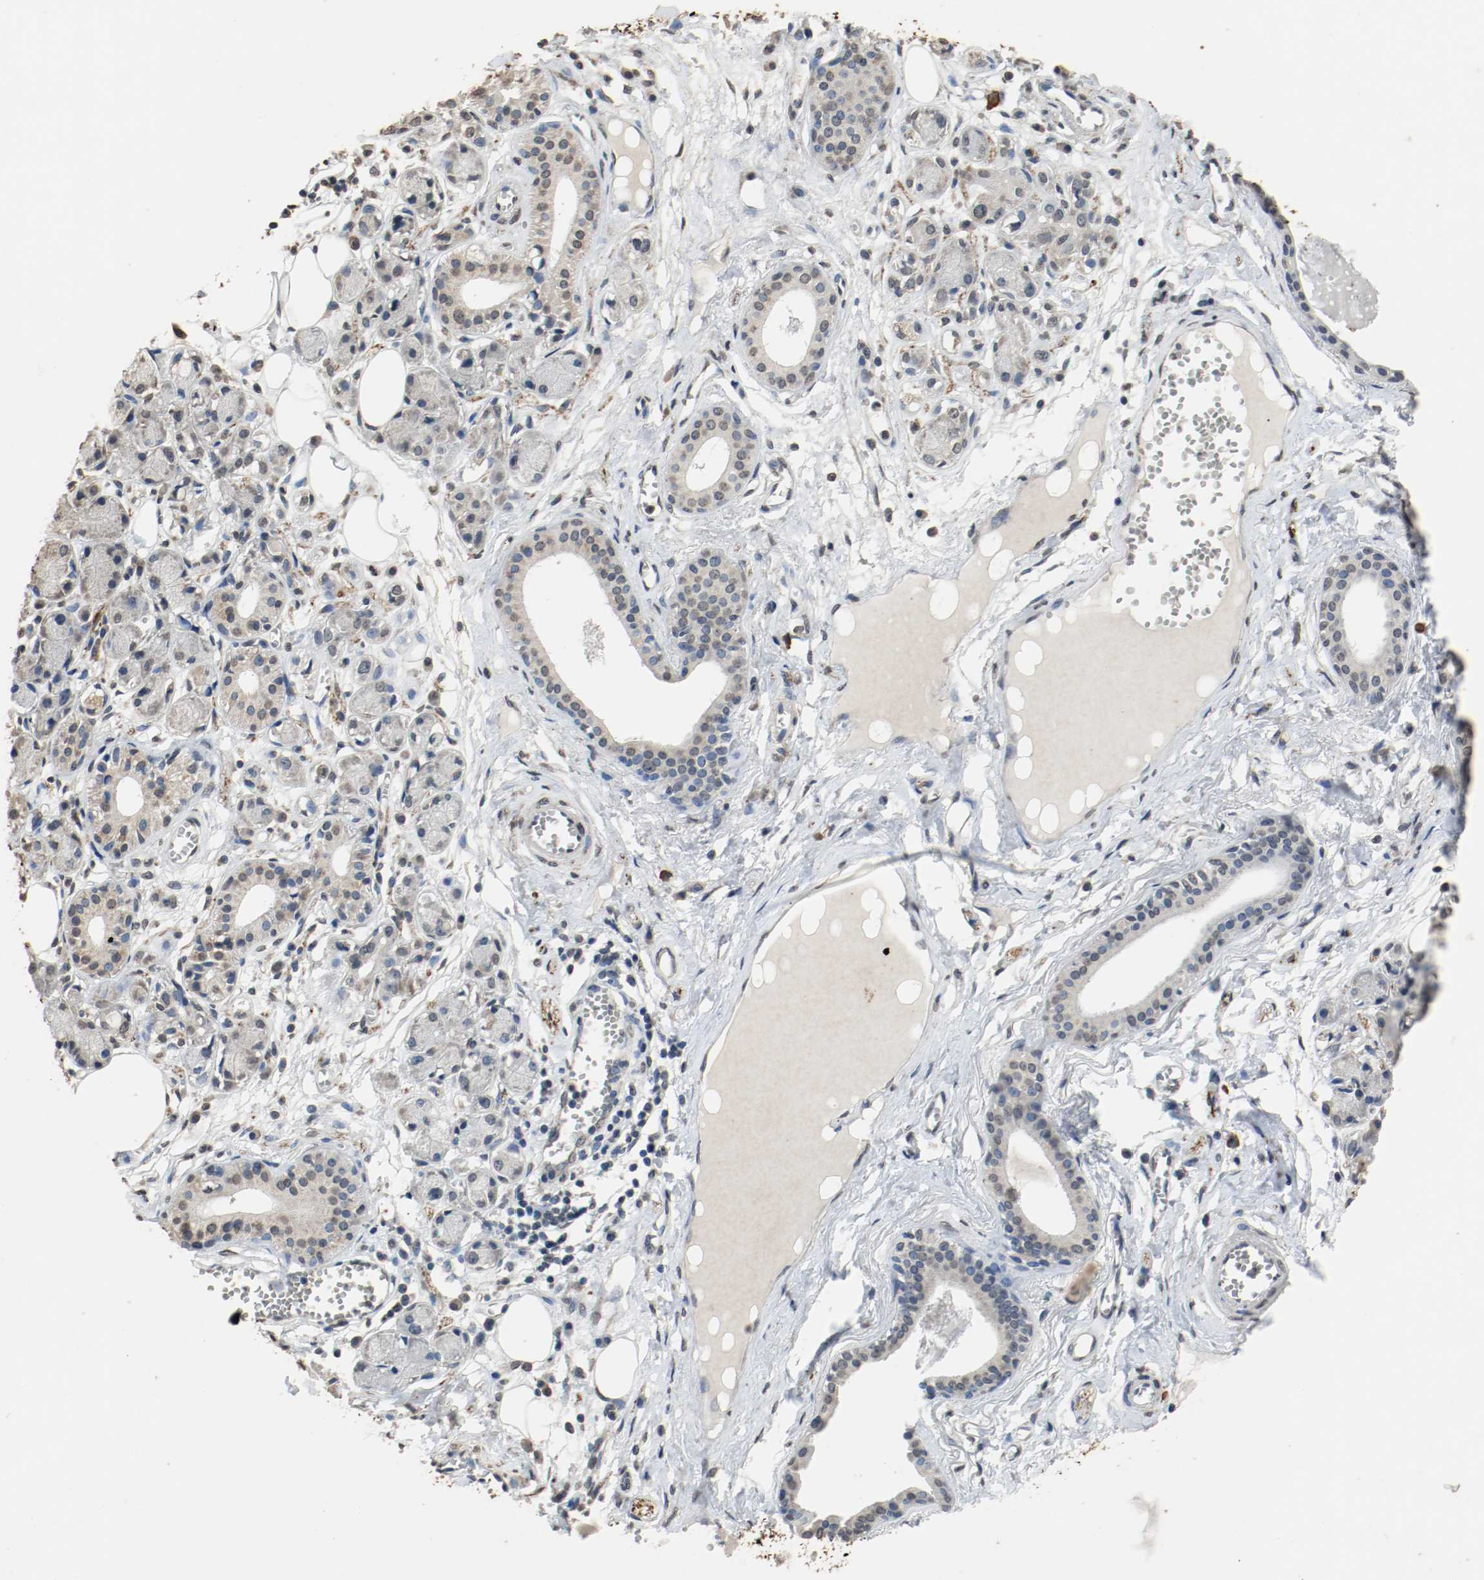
{"staining": {"intensity": "moderate", "quantity": ">75%", "location": "nuclear"}, "tissue": "adipose tissue", "cell_type": "Adipocytes", "image_type": "normal", "snomed": [{"axis": "morphology", "description": "Normal tissue, NOS"}, {"axis": "morphology", "description": "Inflammation, NOS"}, {"axis": "topography", "description": "Vascular tissue"}, {"axis": "topography", "description": "Salivary gland"}], "caption": "Immunohistochemistry (IHC) (DAB) staining of benign human adipose tissue exhibits moderate nuclear protein expression in approximately >75% of adipocytes. (DAB (3,3'-diaminobenzidine) = brown stain, brightfield microscopy at high magnification).", "gene": "RTN4", "patient": {"sex": "female", "age": 75}}